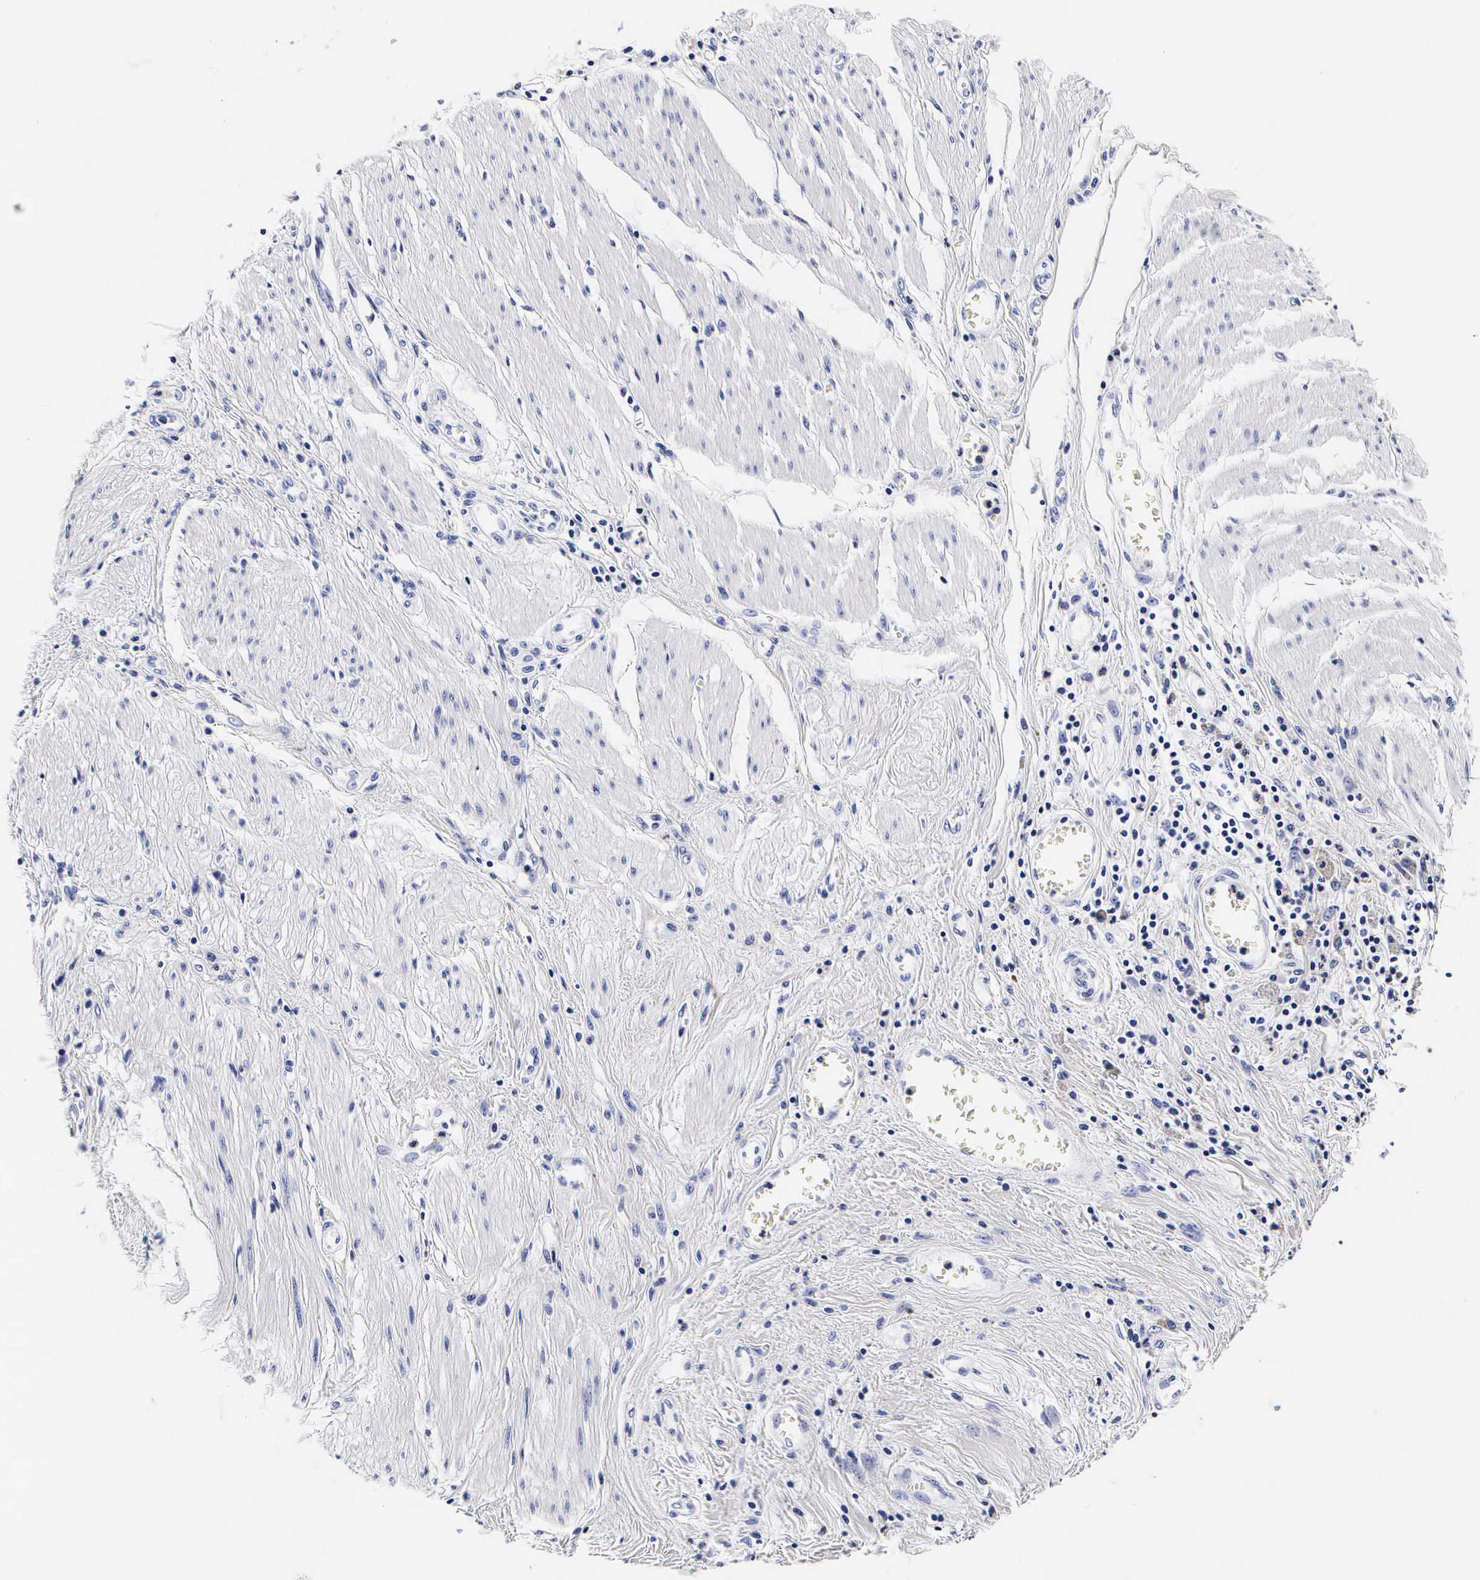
{"staining": {"intensity": "negative", "quantity": "none", "location": "none"}, "tissue": "pancreatic cancer", "cell_type": "Tumor cells", "image_type": "cancer", "snomed": [{"axis": "morphology", "description": "Adenocarcinoma, NOS"}, {"axis": "topography", "description": "Pancreas"}], "caption": "IHC image of neoplastic tissue: human adenocarcinoma (pancreatic) stained with DAB shows no significant protein staining in tumor cells. Brightfield microscopy of IHC stained with DAB (3,3'-diaminobenzidine) (brown) and hematoxylin (blue), captured at high magnification.", "gene": "RNASE6", "patient": {"sex": "female", "age": 70}}